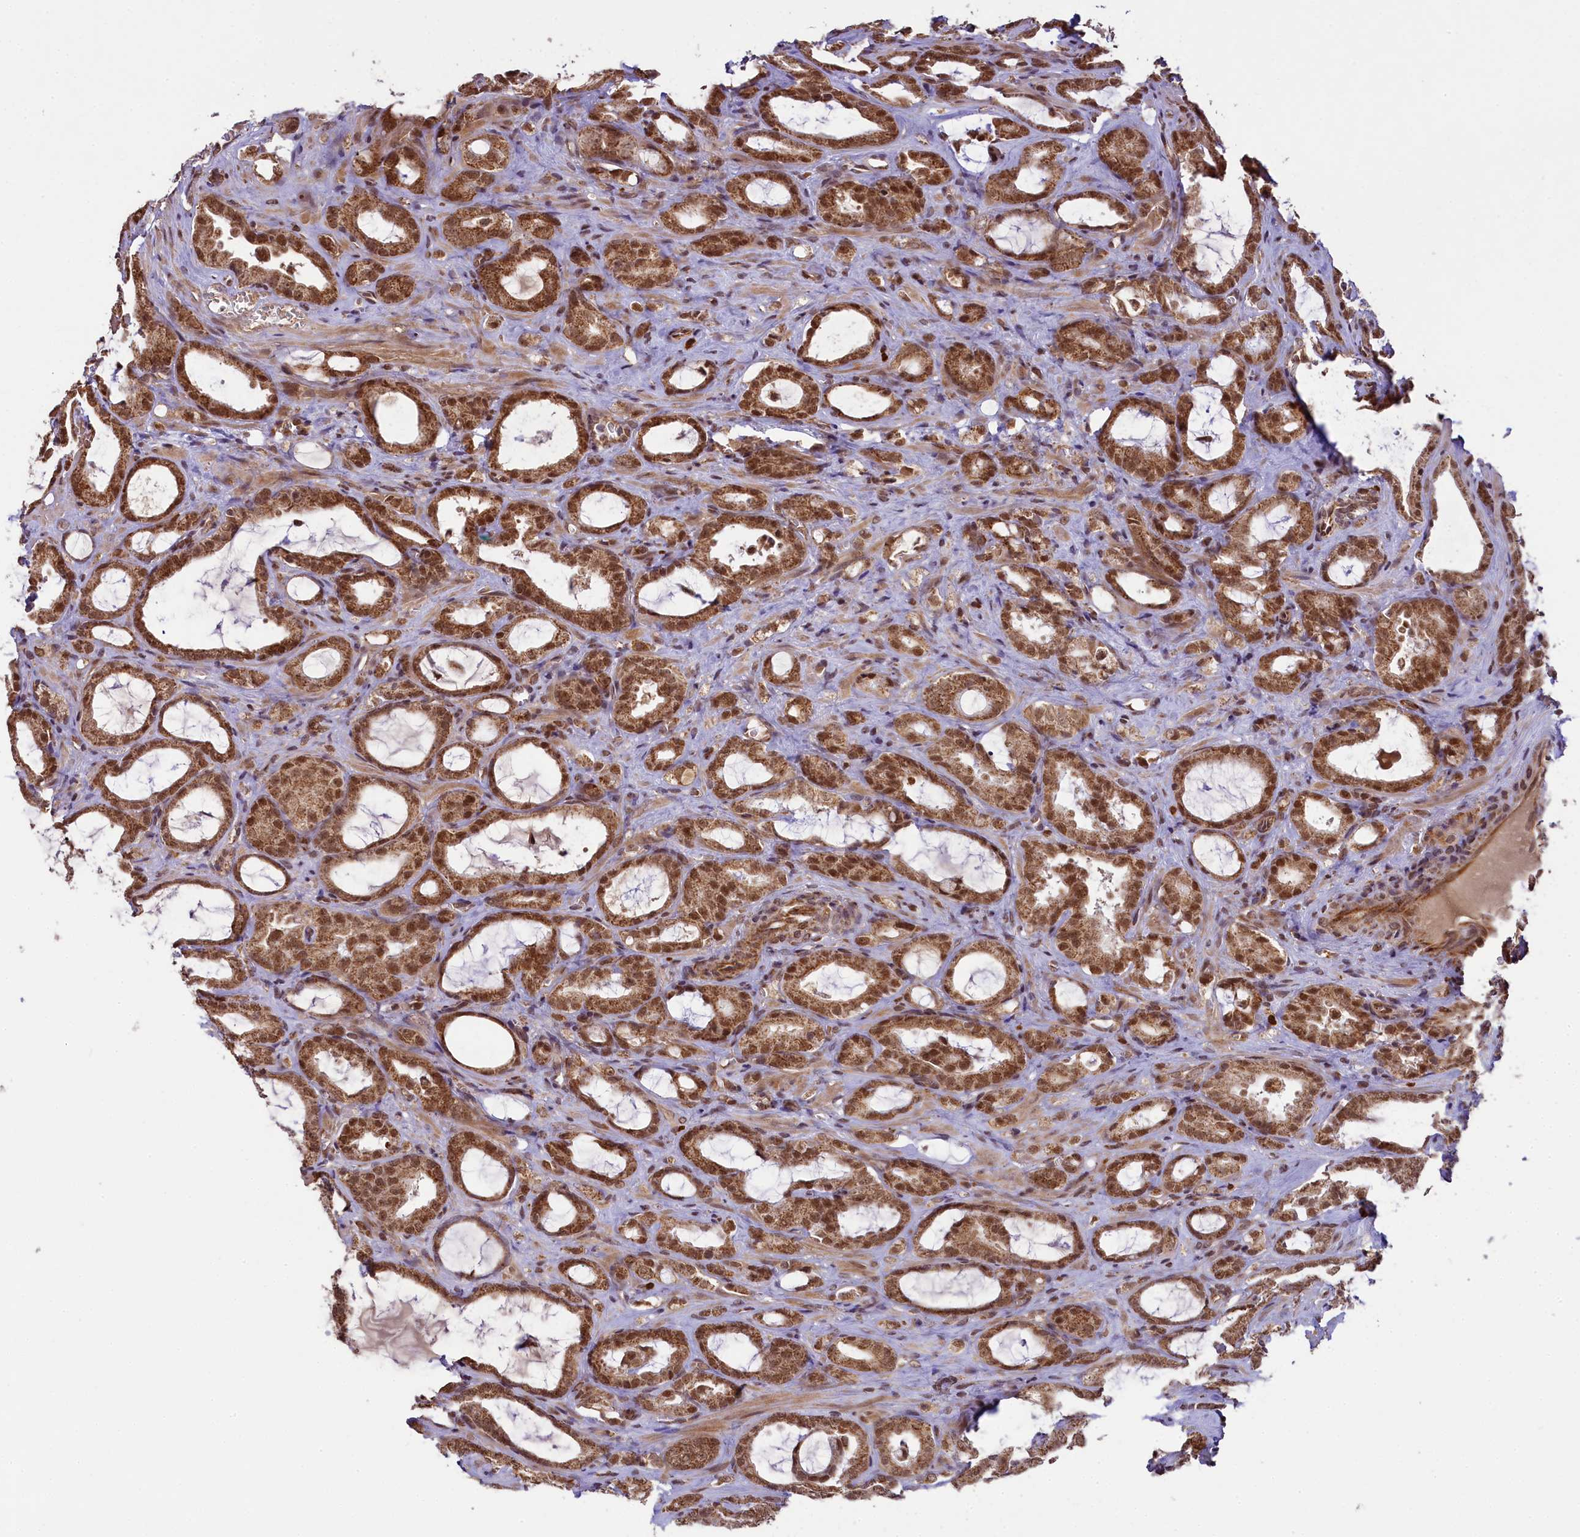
{"staining": {"intensity": "moderate", "quantity": ">75%", "location": "cytoplasmic/membranous,nuclear"}, "tissue": "prostate cancer", "cell_type": "Tumor cells", "image_type": "cancer", "snomed": [{"axis": "morphology", "description": "Adenocarcinoma, High grade"}, {"axis": "topography", "description": "Prostate"}], "caption": "IHC image of human prostate cancer (high-grade adenocarcinoma) stained for a protein (brown), which displays medium levels of moderate cytoplasmic/membranous and nuclear expression in about >75% of tumor cells.", "gene": "PAF1", "patient": {"sex": "male", "age": 72}}